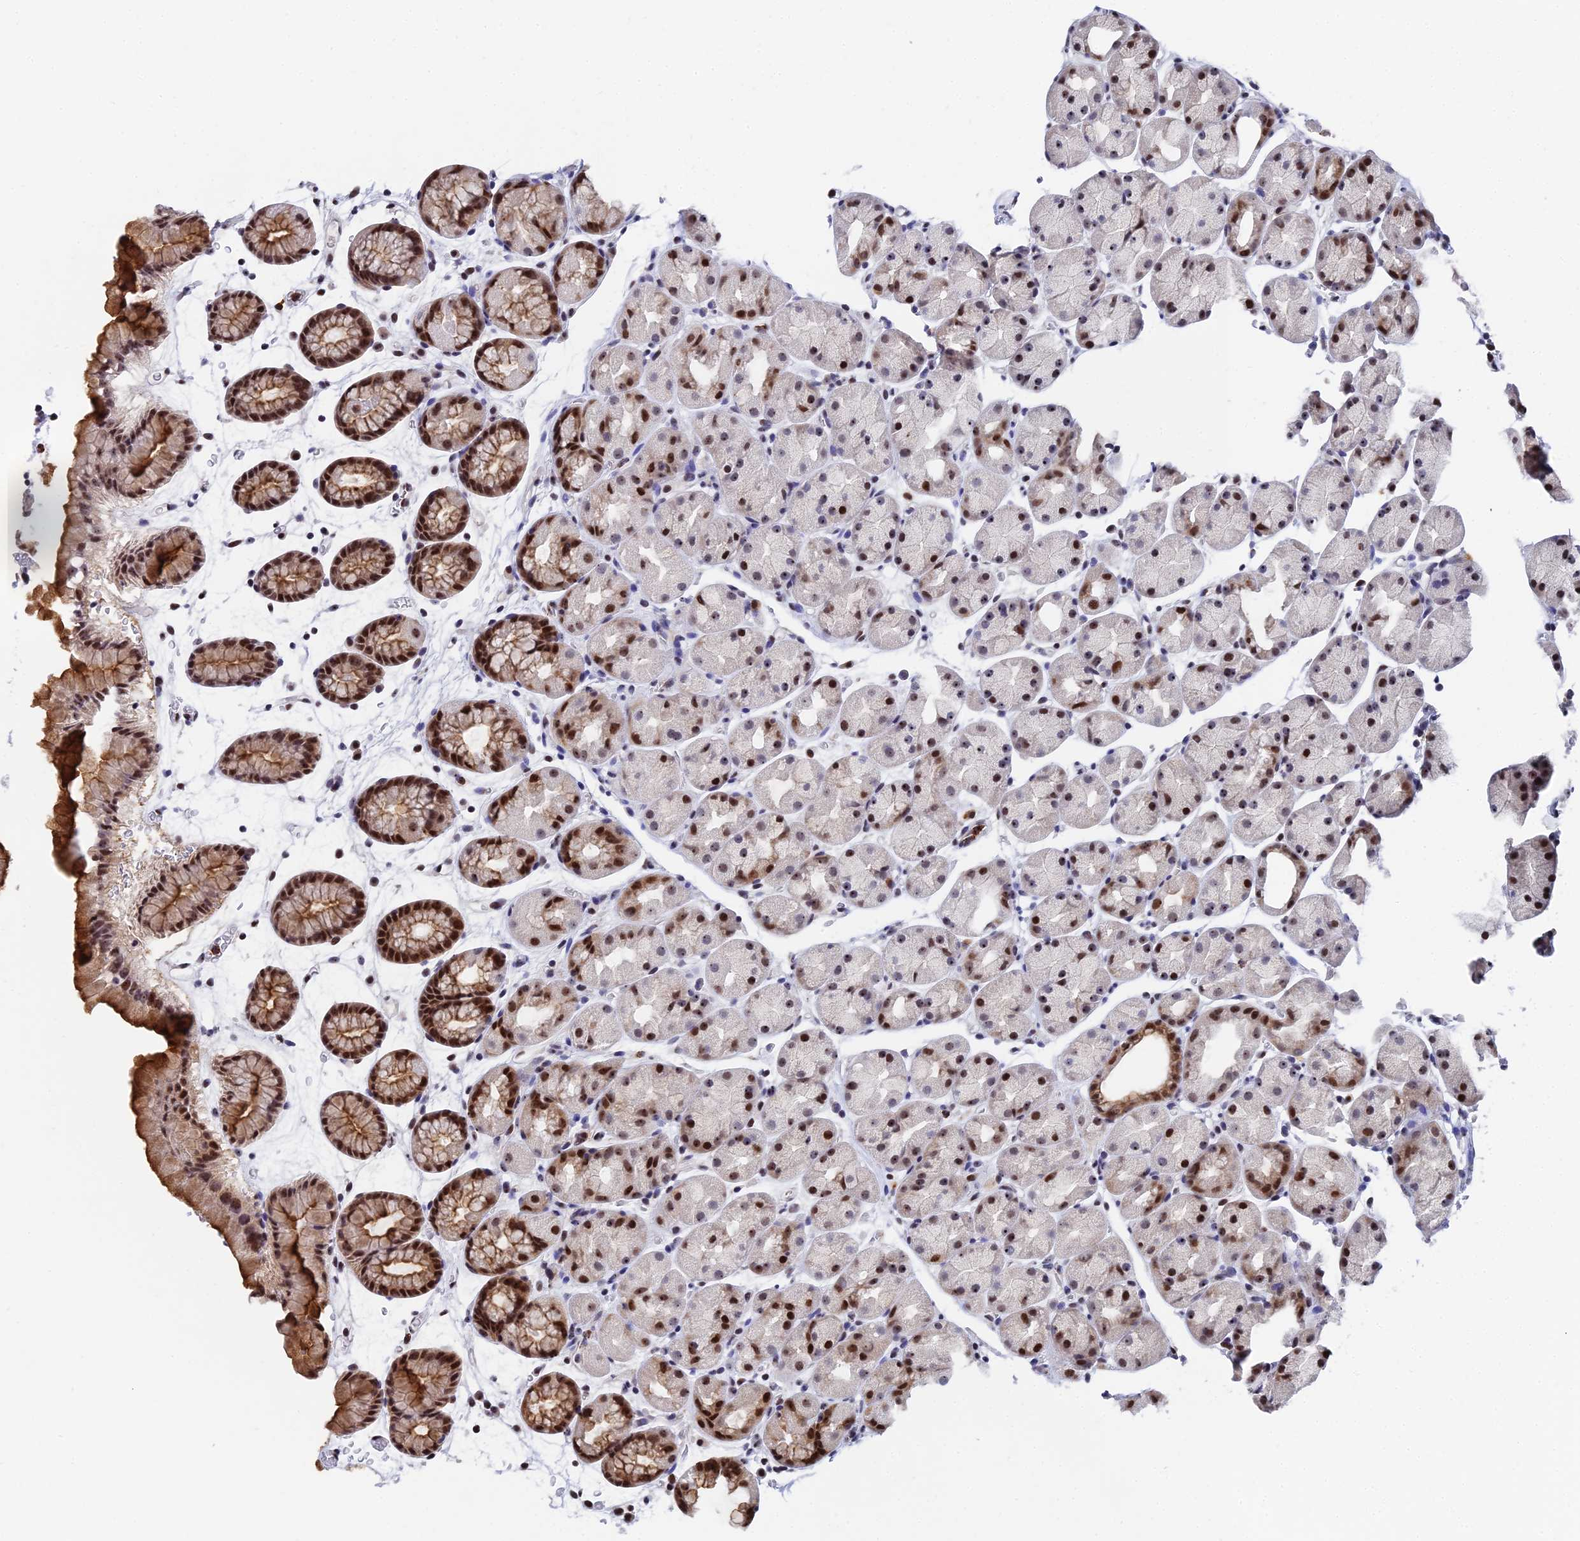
{"staining": {"intensity": "strong", "quantity": "25%-75%", "location": "cytoplasmic/membranous,nuclear"}, "tissue": "stomach", "cell_type": "Glandular cells", "image_type": "normal", "snomed": [{"axis": "morphology", "description": "Normal tissue, NOS"}, {"axis": "topography", "description": "Stomach, upper"}, {"axis": "topography", "description": "Stomach"}], "caption": "Immunohistochemical staining of normal stomach shows strong cytoplasmic/membranous,nuclear protein staining in about 25%-75% of glandular cells.", "gene": "TIFA", "patient": {"sex": "male", "age": 47}}